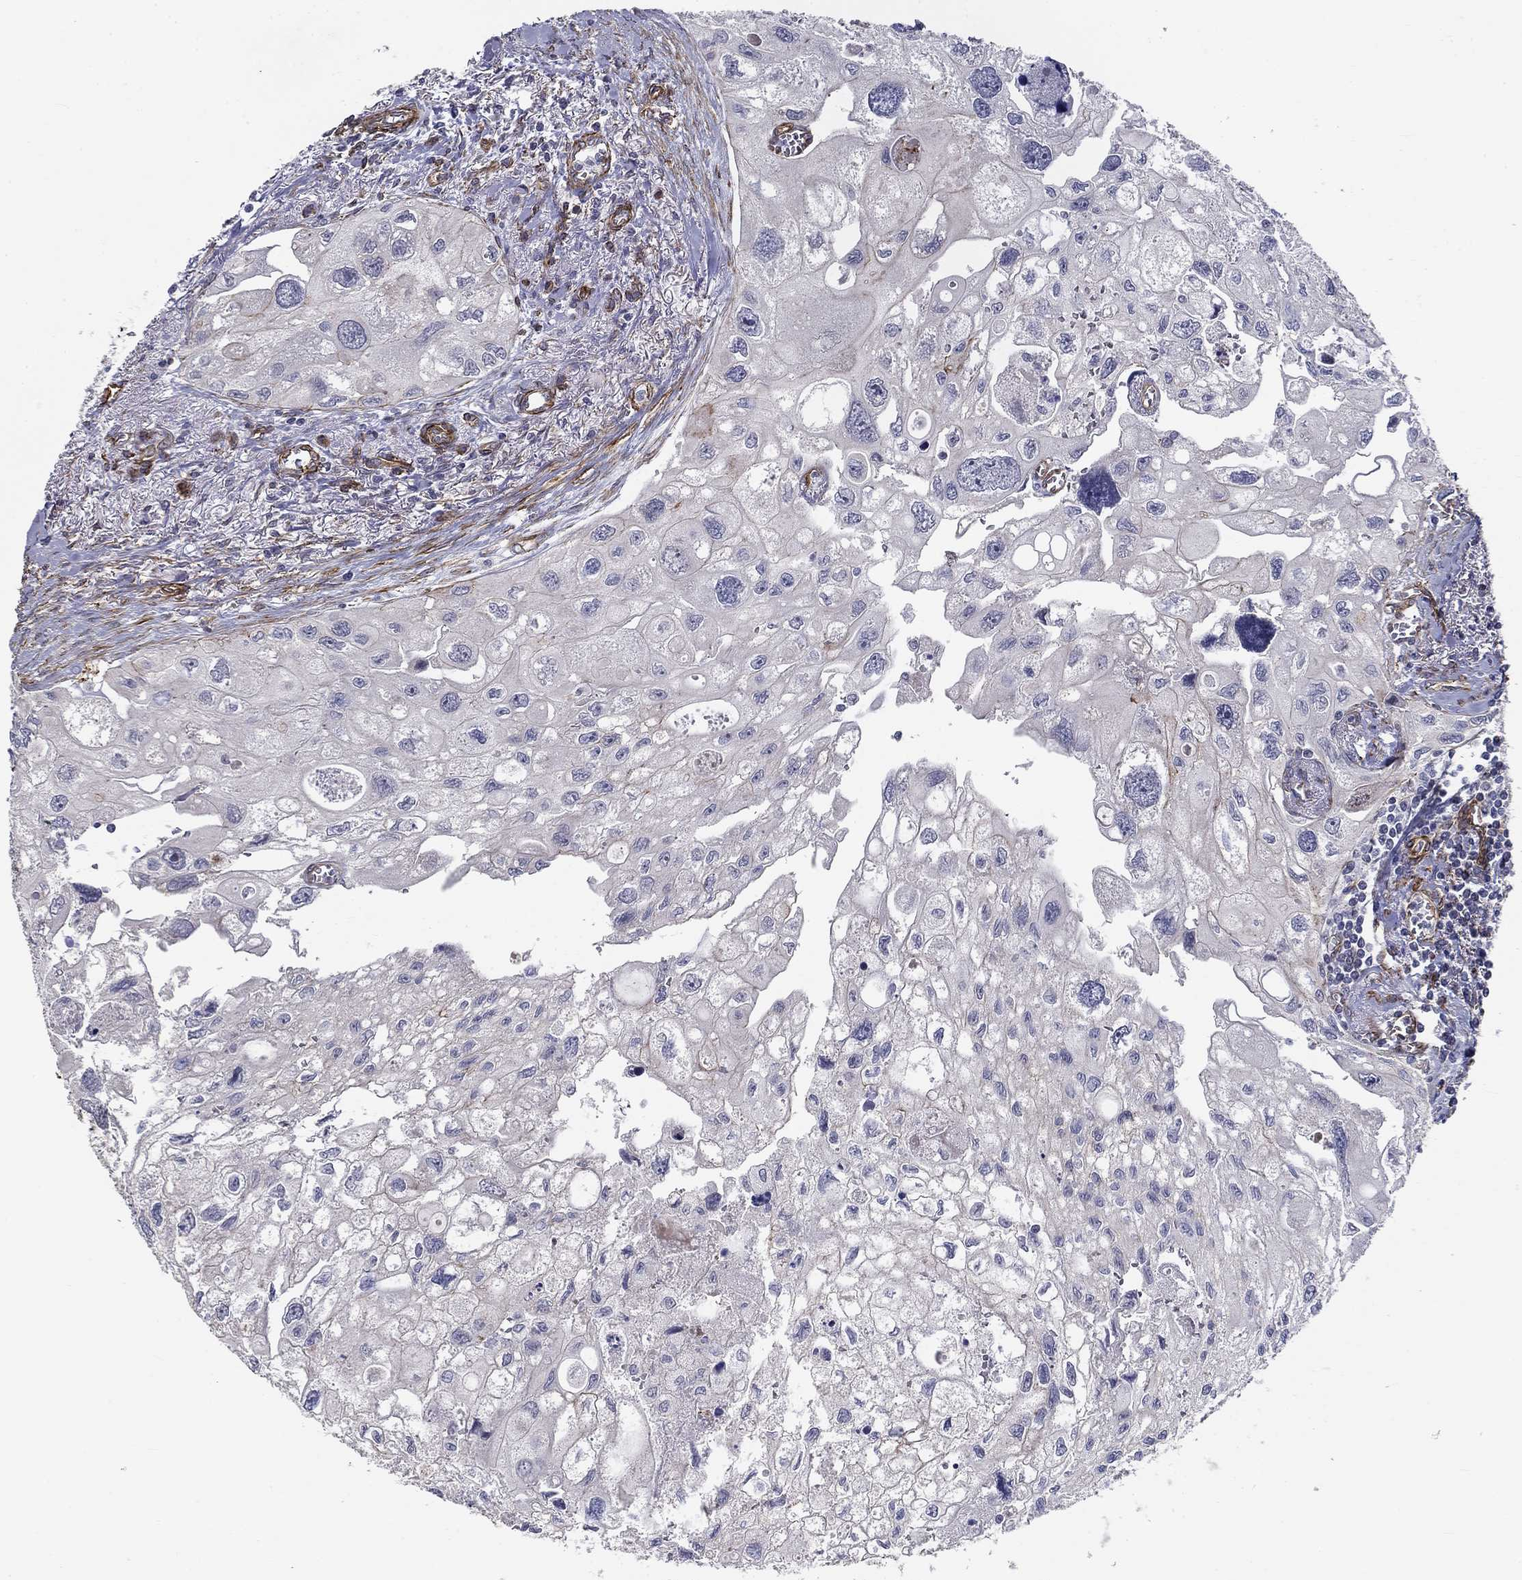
{"staining": {"intensity": "negative", "quantity": "none", "location": "none"}, "tissue": "urothelial cancer", "cell_type": "Tumor cells", "image_type": "cancer", "snomed": [{"axis": "morphology", "description": "Urothelial carcinoma, High grade"}, {"axis": "topography", "description": "Urinary bladder"}], "caption": "Immunohistochemistry (IHC) photomicrograph of urothelial cancer stained for a protein (brown), which demonstrates no positivity in tumor cells. (DAB (3,3'-diaminobenzidine) immunohistochemistry, high magnification).", "gene": "SYNC", "patient": {"sex": "male", "age": 59}}